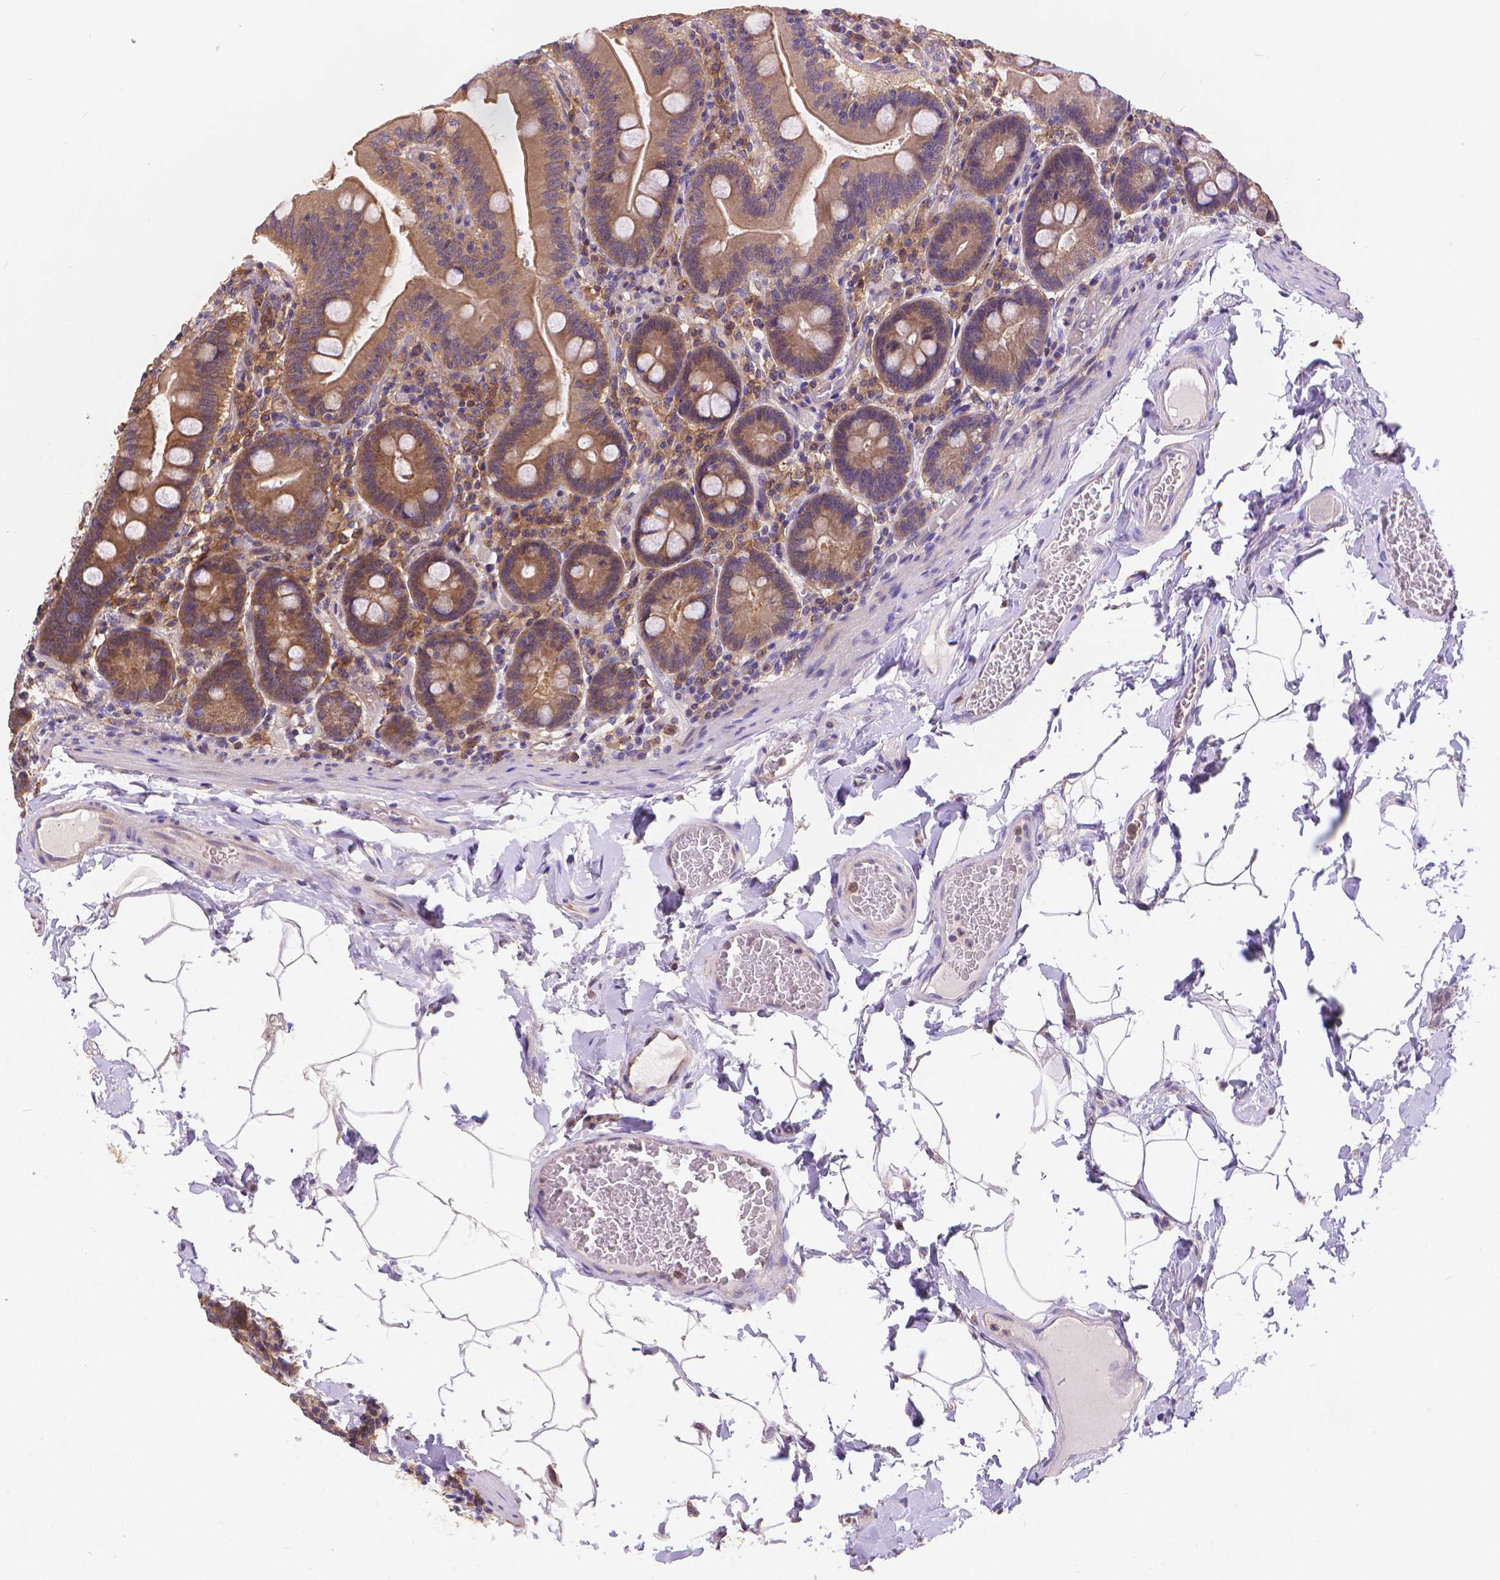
{"staining": {"intensity": "moderate", "quantity": ">75%", "location": "cytoplasmic/membranous"}, "tissue": "small intestine", "cell_type": "Glandular cells", "image_type": "normal", "snomed": [{"axis": "morphology", "description": "Normal tissue, NOS"}, {"axis": "topography", "description": "Small intestine"}], "caption": "Immunohistochemistry of benign human small intestine reveals medium levels of moderate cytoplasmic/membranous expression in approximately >75% of glandular cells.", "gene": "ARAP1", "patient": {"sex": "male", "age": 37}}